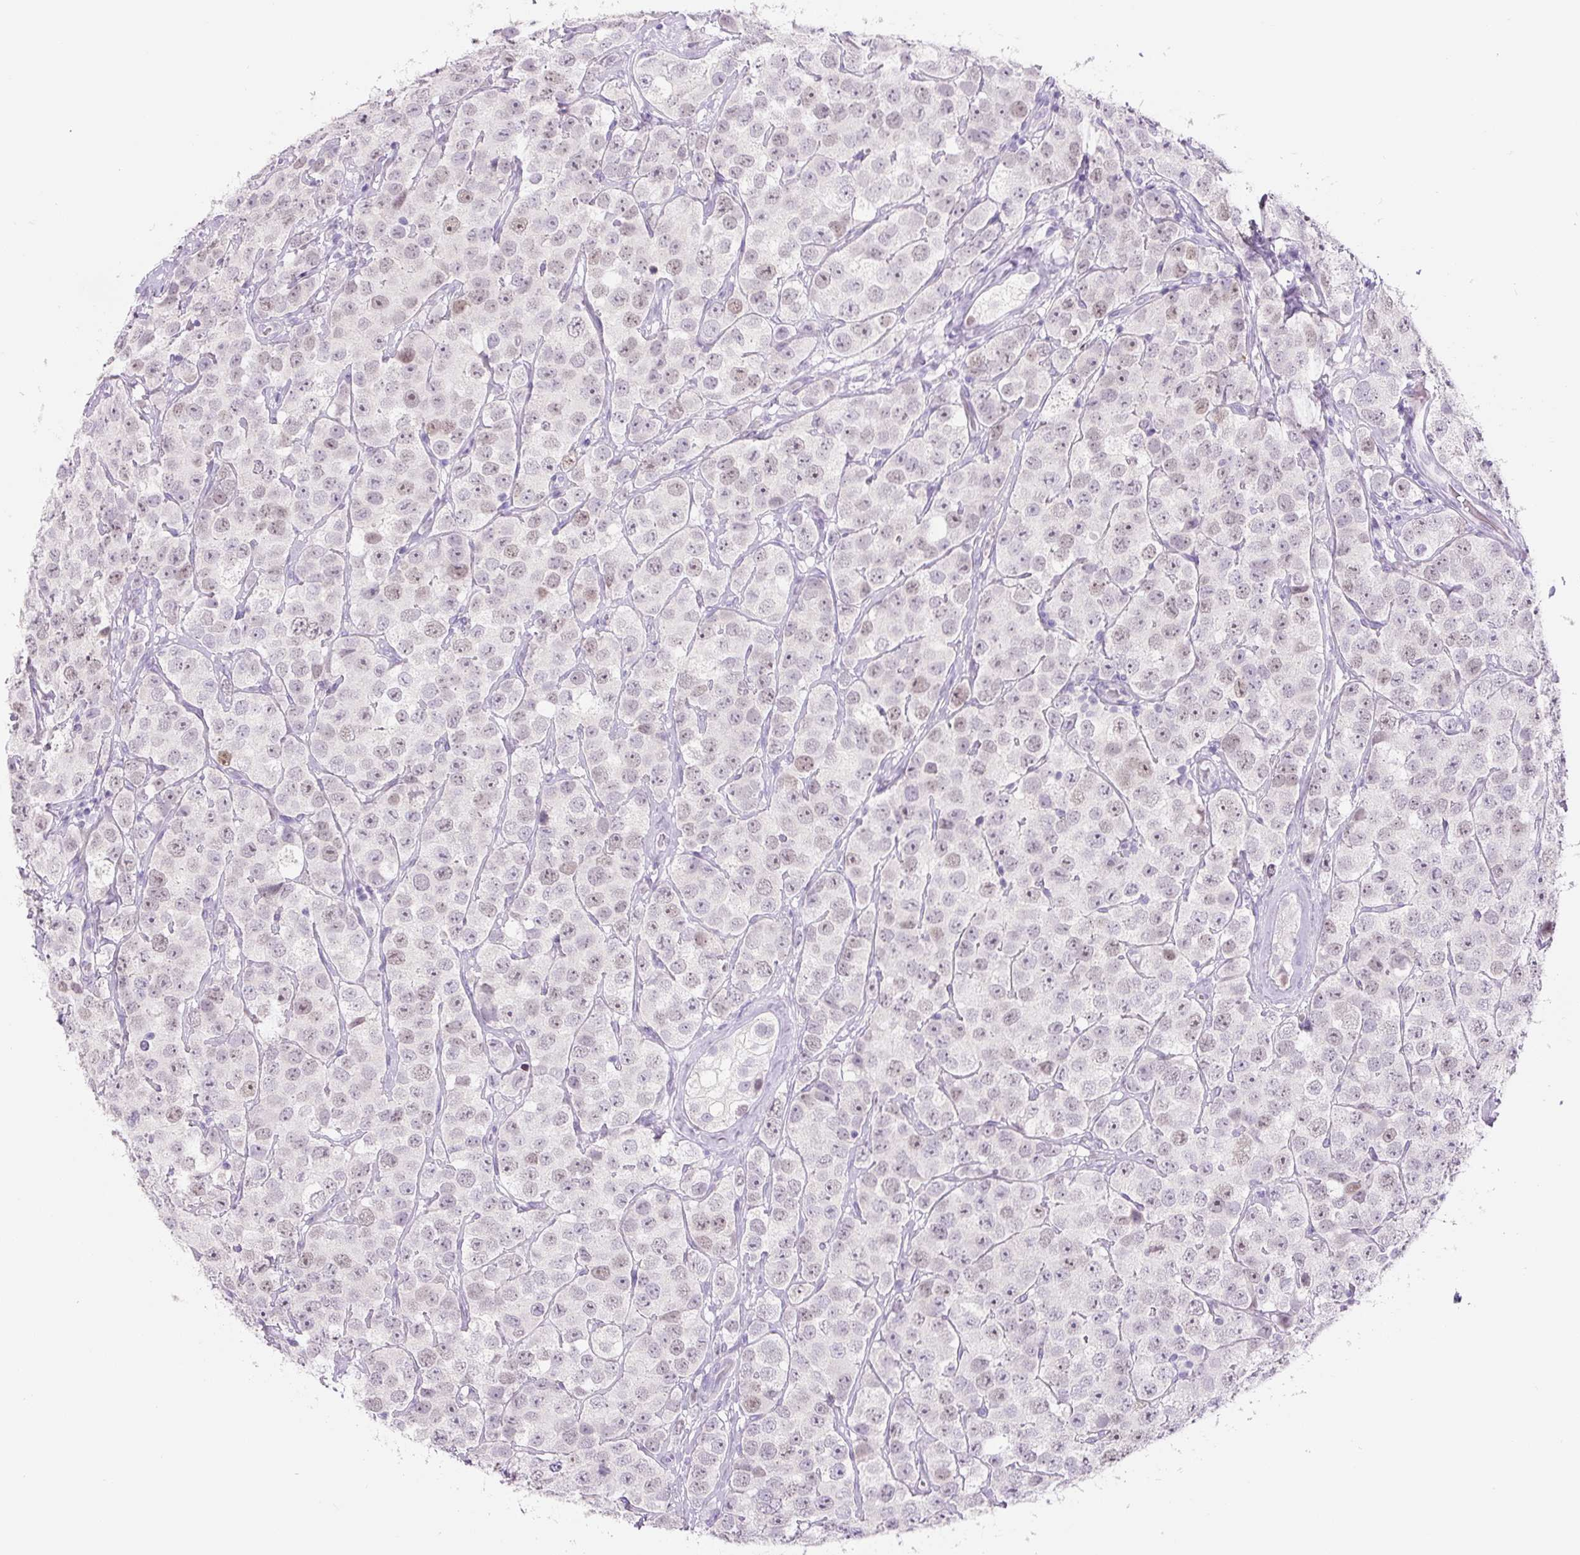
{"staining": {"intensity": "weak", "quantity": "25%-75%", "location": "nuclear"}, "tissue": "testis cancer", "cell_type": "Tumor cells", "image_type": "cancer", "snomed": [{"axis": "morphology", "description": "Seminoma, NOS"}, {"axis": "topography", "description": "Testis"}], "caption": "Testis cancer (seminoma) was stained to show a protein in brown. There is low levels of weak nuclear expression in approximately 25%-75% of tumor cells.", "gene": "SIX1", "patient": {"sex": "male", "age": 28}}